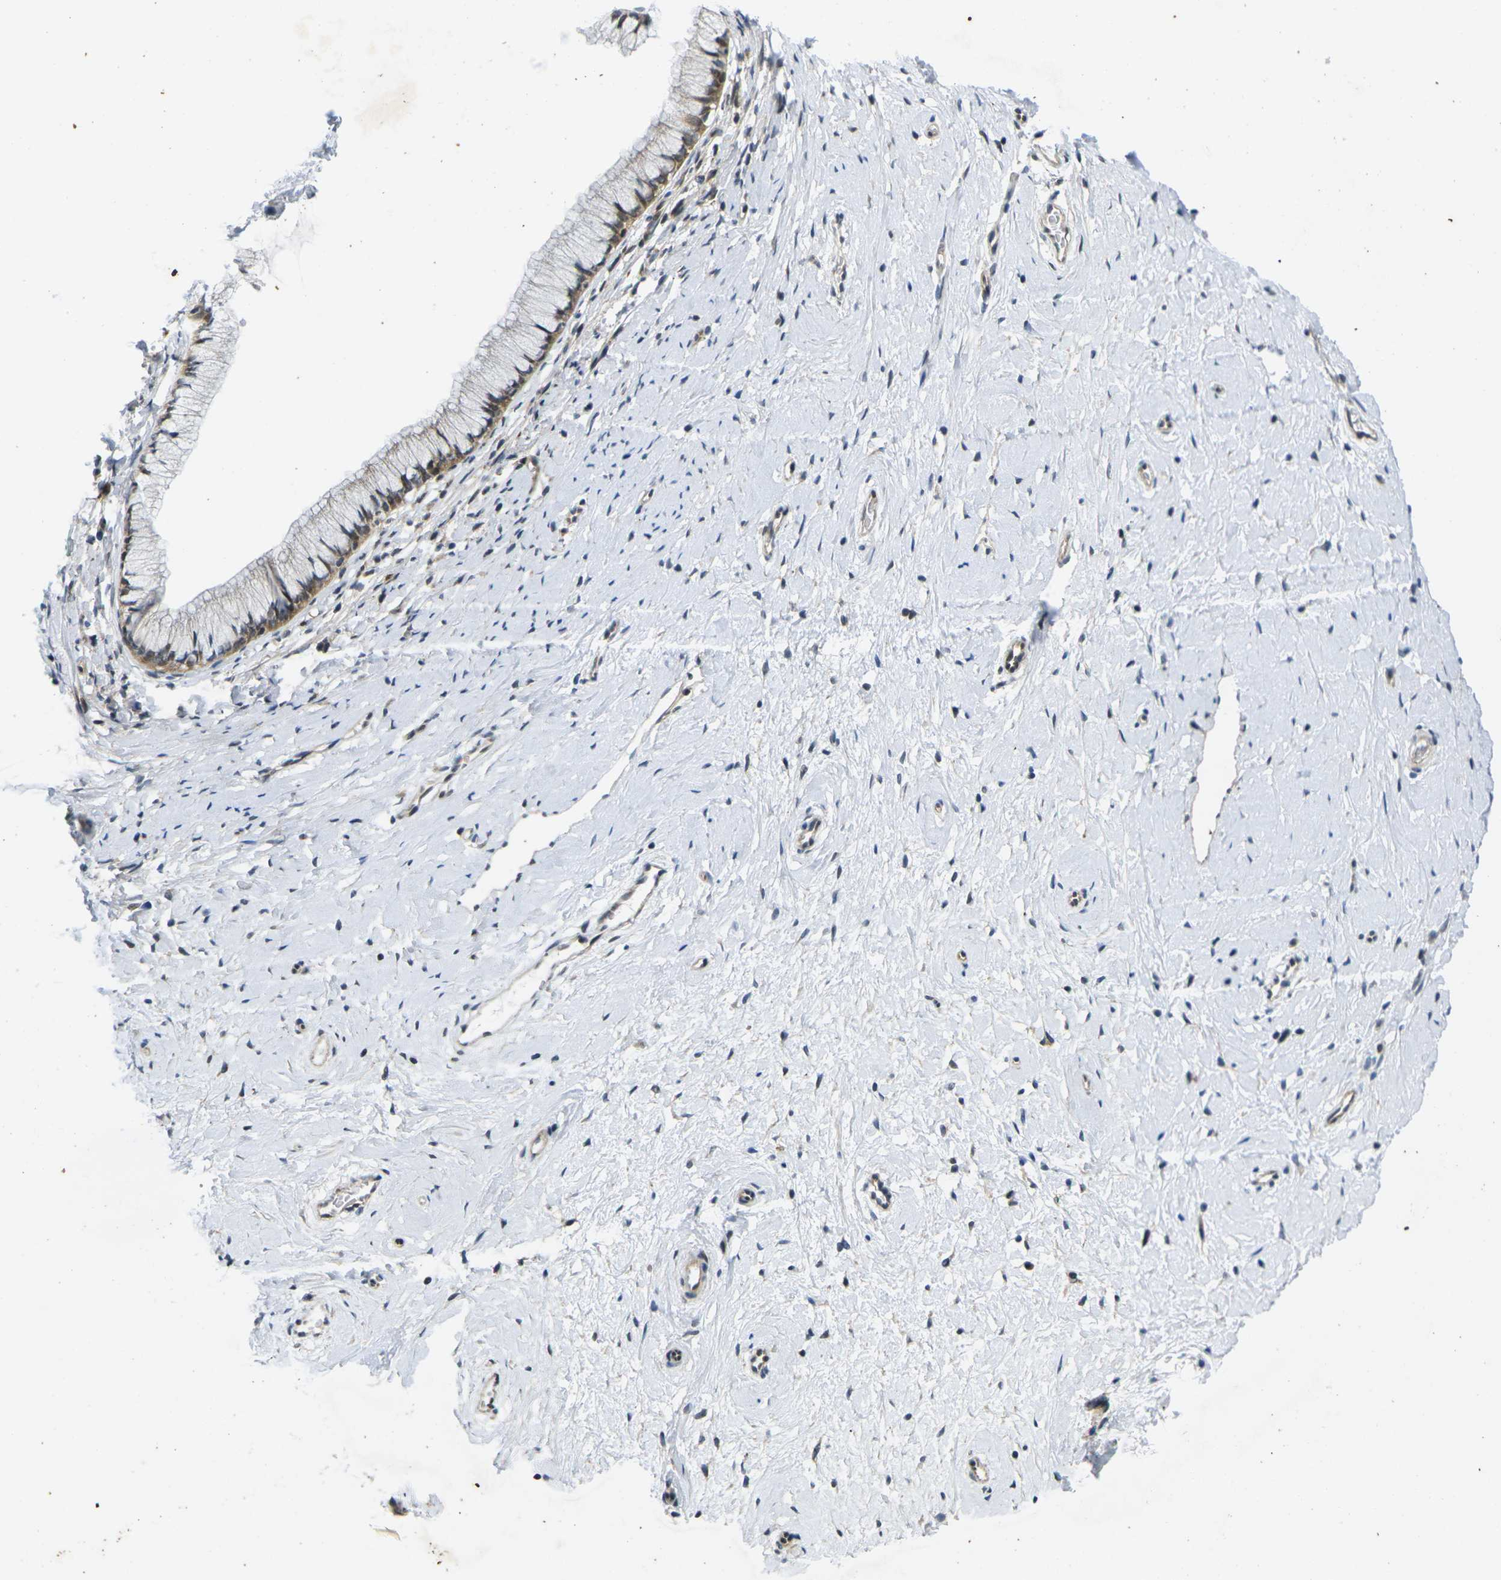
{"staining": {"intensity": "moderate", "quantity": "25%-75%", "location": "cytoplasmic/membranous"}, "tissue": "cervix", "cell_type": "Glandular cells", "image_type": "normal", "snomed": [{"axis": "morphology", "description": "Normal tissue, NOS"}, {"axis": "topography", "description": "Cervix"}], "caption": "Protein positivity by IHC shows moderate cytoplasmic/membranous staining in approximately 25%-75% of glandular cells in normal cervix. The staining was performed using DAB (3,3'-diaminobenzidine) to visualize the protein expression in brown, while the nuclei were stained in blue with hematoxylin (Magnification: 20x).", "gene": "ROBO2", "patient": {"sex": "female", "age": 39}}